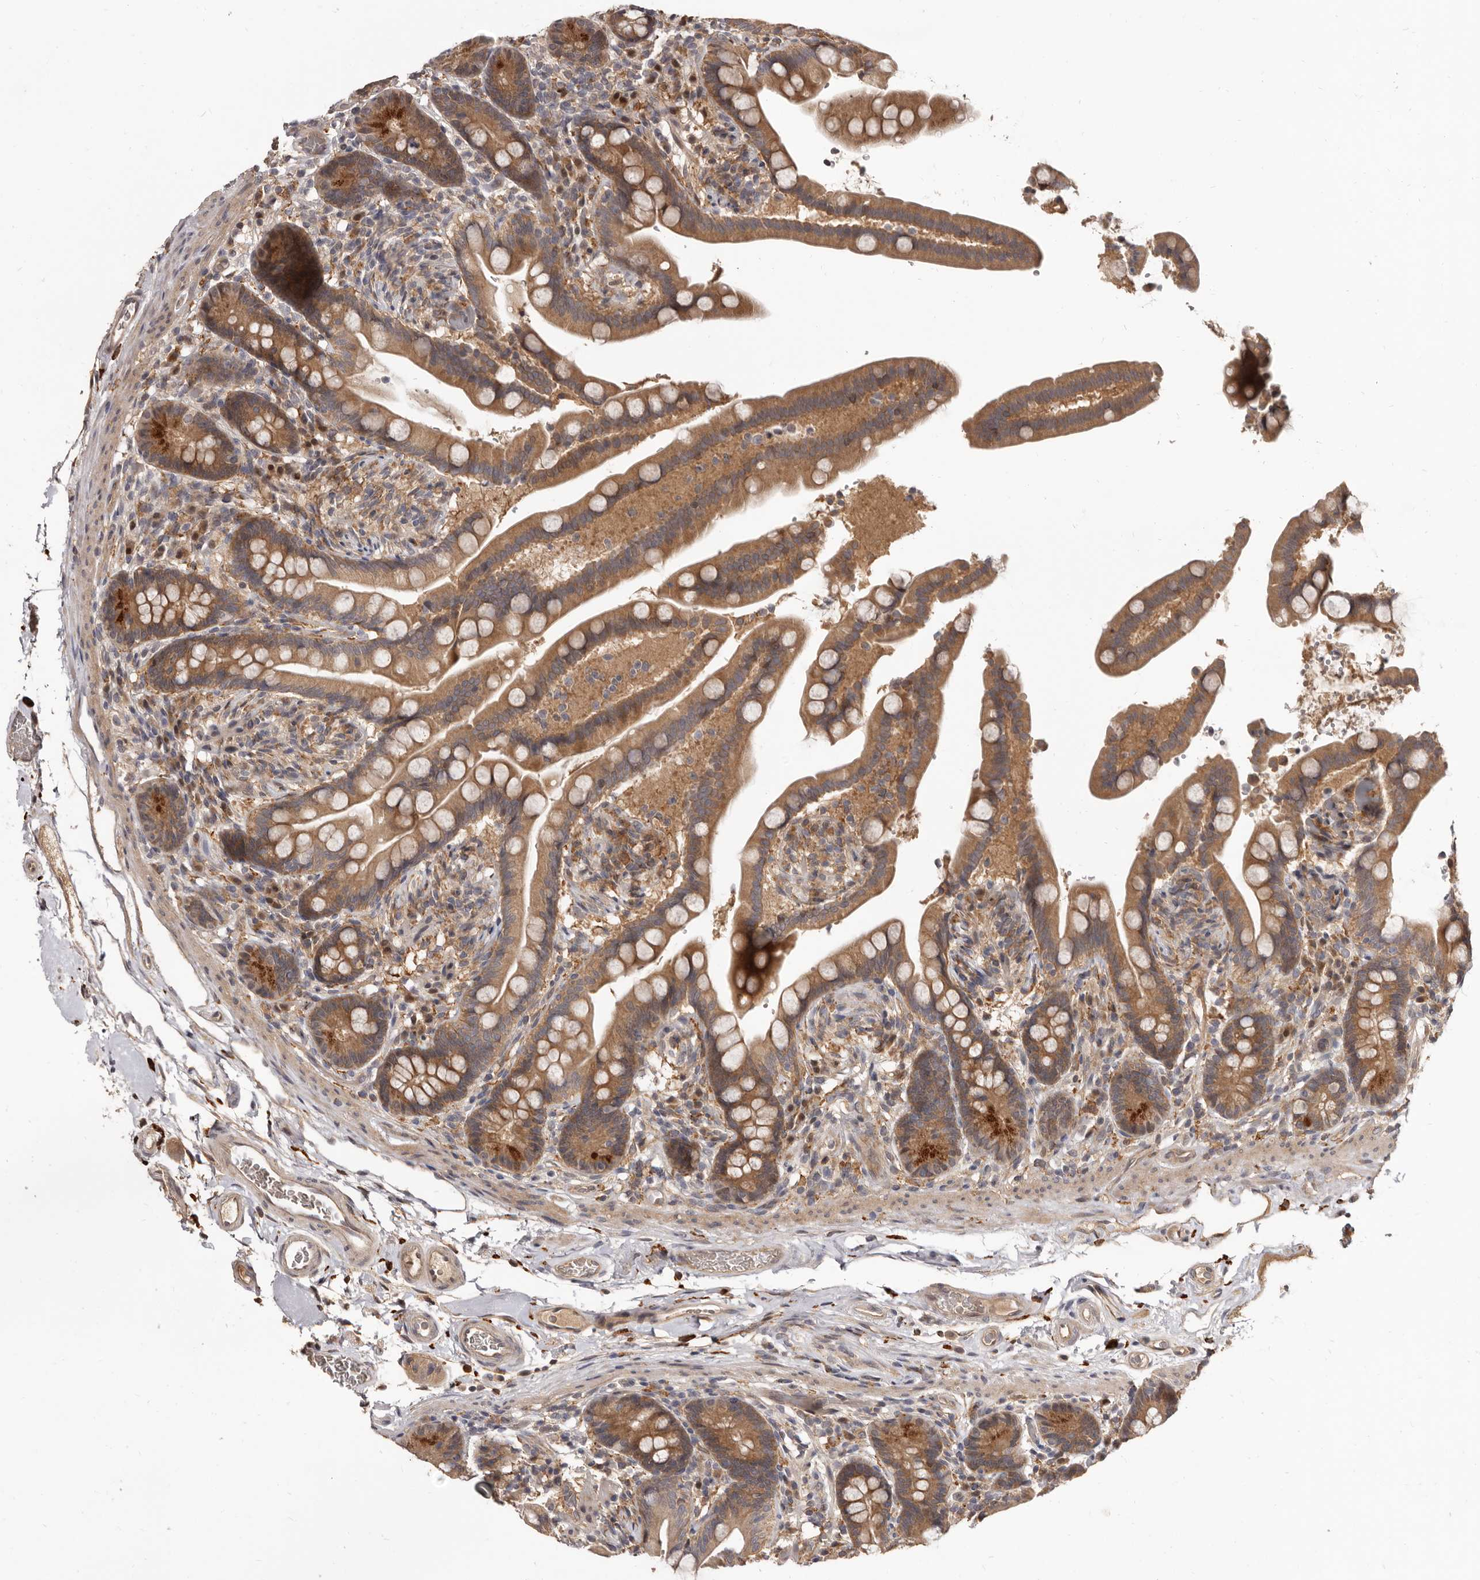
{"staining": {"intensity": "moderate", "quantity": ">75%", "location": "cytoplasmic/membranous"}, "tissue": "colon", "cell_type": "Endothelial cells", "image_type": "normal", "snomed": [{"axis": "morphology", "description": "Normal tissue, NOS"}, {"axis": "topography", "description": "Smooth muscle"}, {"axis": "topography", "description": "Colon"}], "caption": "Colon stained with IHC displays moderate cytoplasmic/membranous staining in about >75% of endothelial cells. (Brightfield microscopy of DAB IHC at high magnification).", "gene": "INAVA", "patient": {"sex": "male", "age": 73}}